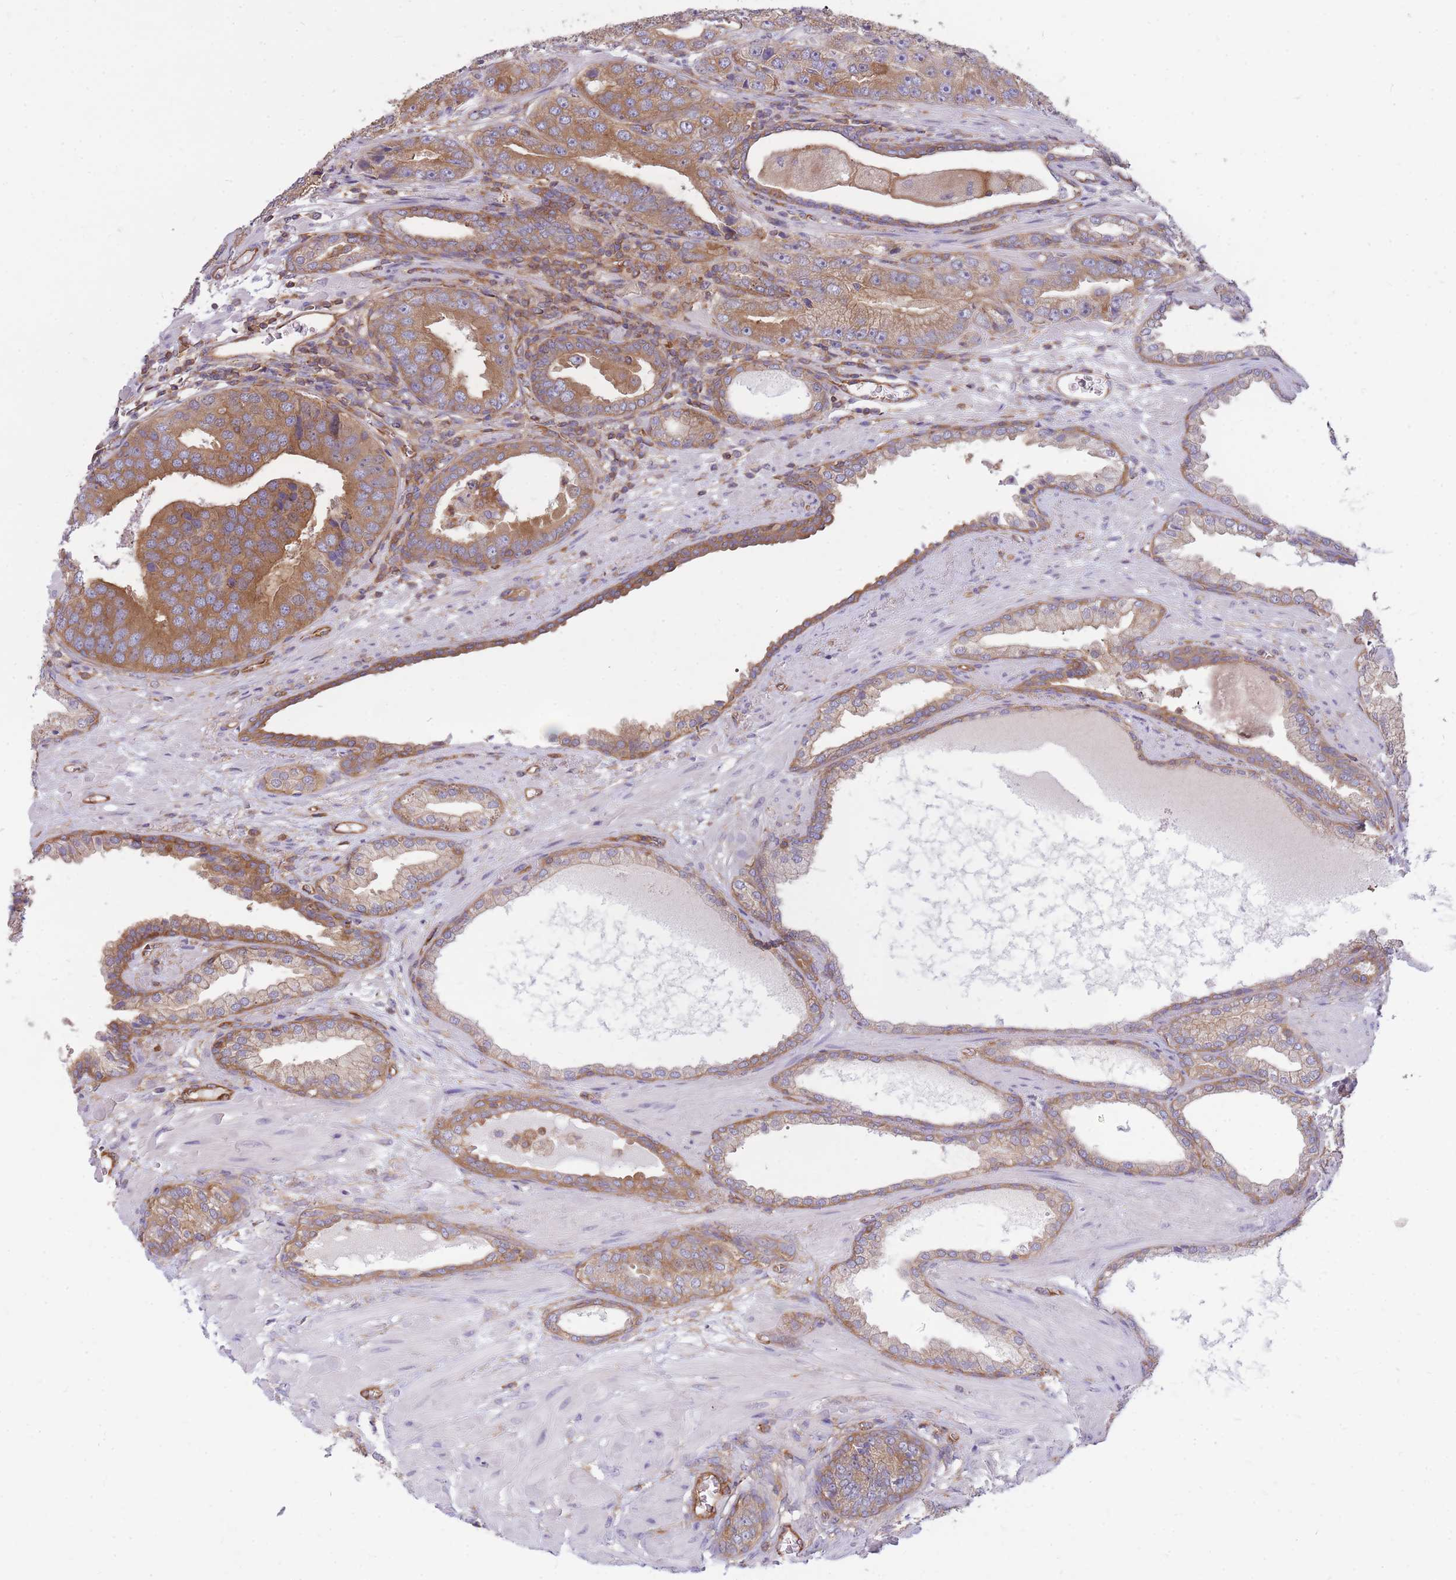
{"staining": {"intensity": "moderate", "quantity": ">75%", "location": "cytoplasmic/membranous"}, "tissue": "prostate cancer", "cell_type": "Tumor cells", "image_type": "cancer", "snomed": [{"axis": "morphology", "description": "Adenocarcinoma, High grade"}, {"axis": "topography", "description": "Prostate"}], "caption": "Immunohistochemistry image of neoplastic tissue: prostate cancer (adenocarcinoma (high-grade)) stained using immunohistochemistry (IHC) displays medium levels of moderate protein expression localized specifically in the cytoplasmic/membranous of tumor cells, appearing as a cytoplasmic/membranous brown color.", "gene": "GGA1", "patient": {"sex": "male", "age": 71}}